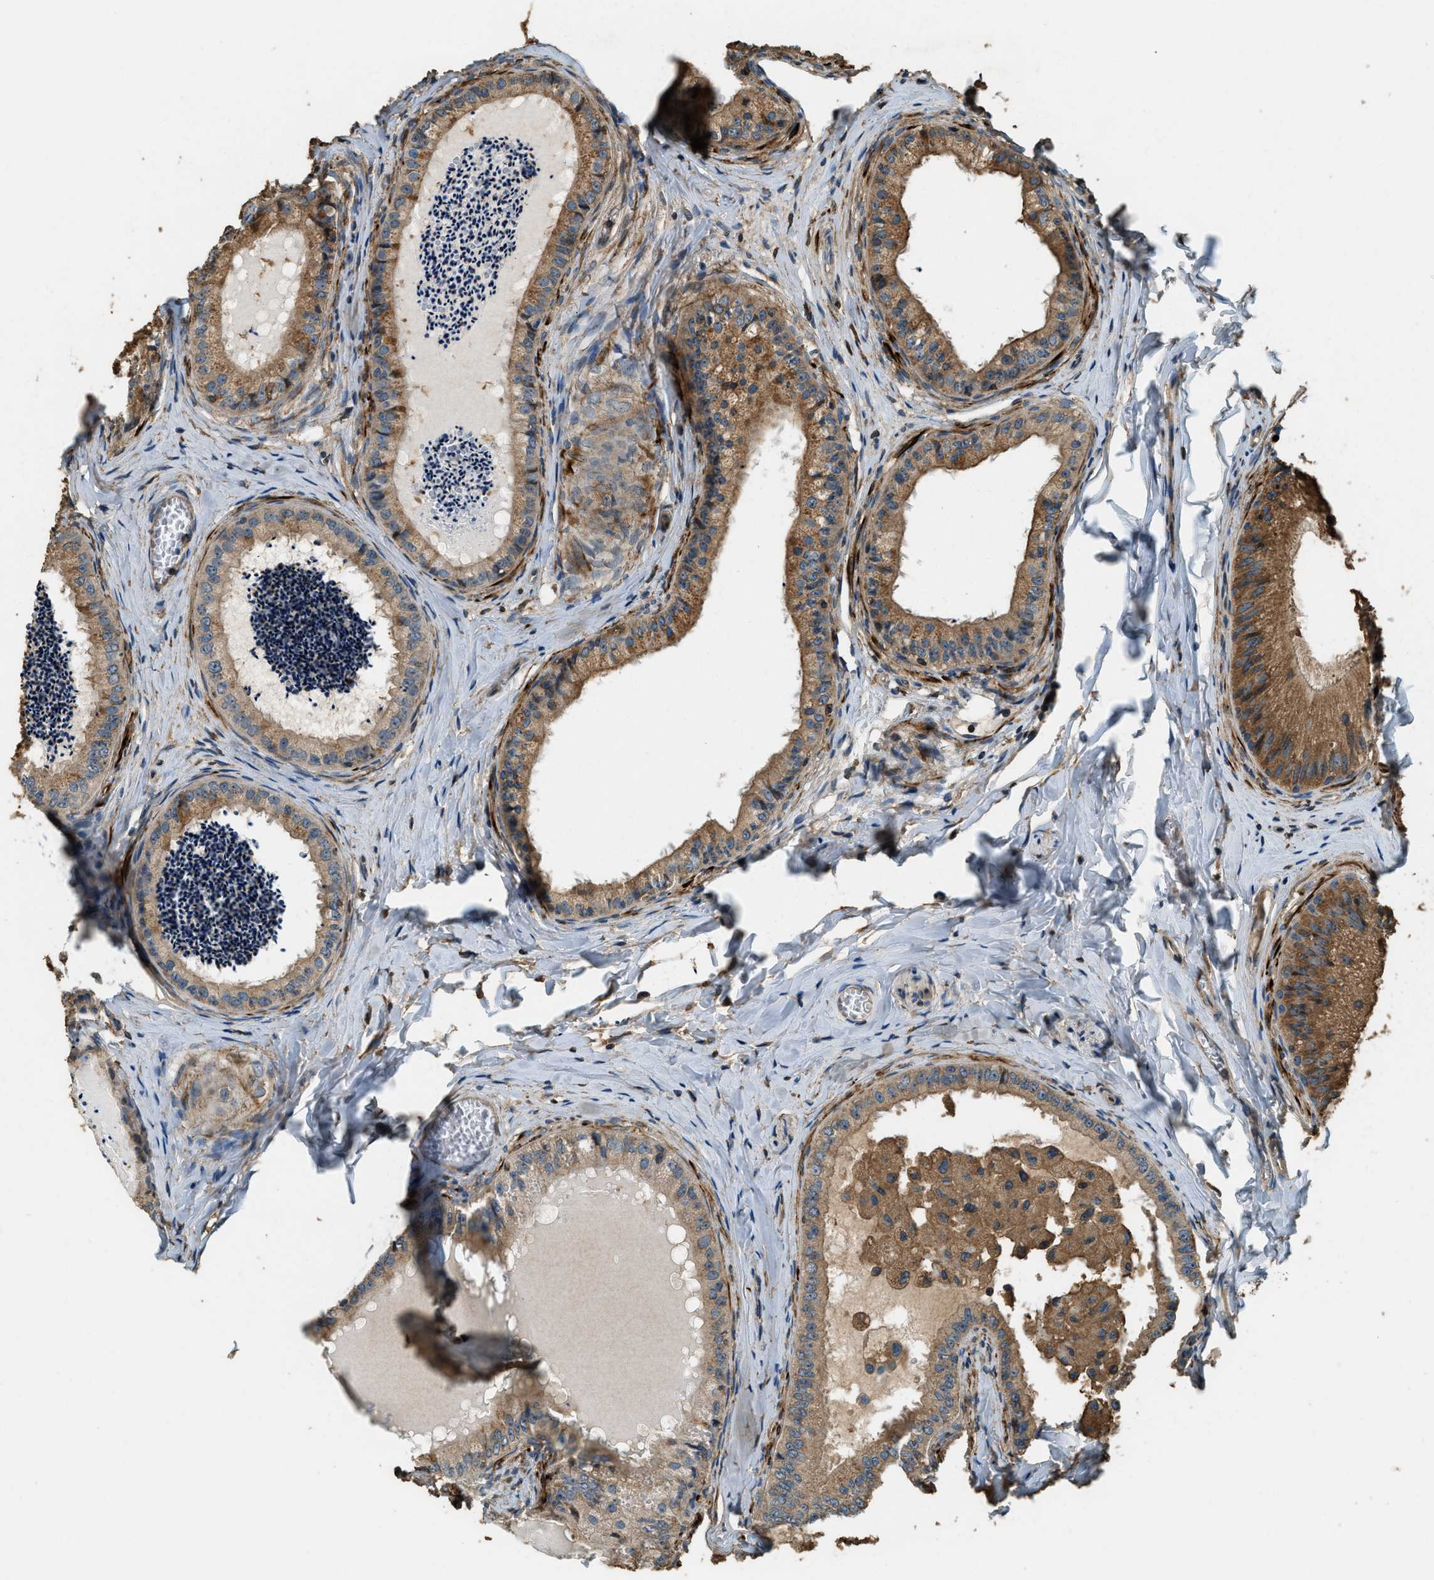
{"staining": {"intensity": "moderate", "quantity": ">75%", "location": "cytoplasmic/membranous"}, "tissue": "epididymis", "cell_type": "Glandular cells", "image_type": "normal", "snomed": [{"axis": "morphology", "description": "Normal tissue, NOS"}, {"axis": "topography", "description": "Epididymis"}], "caption": "A photomicrograph of human epididymis stained for a protein shows moderate cytoplasmic/membranous brown staining in glandular cells. Using DAB (3,3'-diaminobenzidine) (brown) and hematoxylin (blue) stains, captured at high magnification using brightfield microscopy.", "gene": "ERGIC1", "patient": {"sex": "male", "age": 31}}